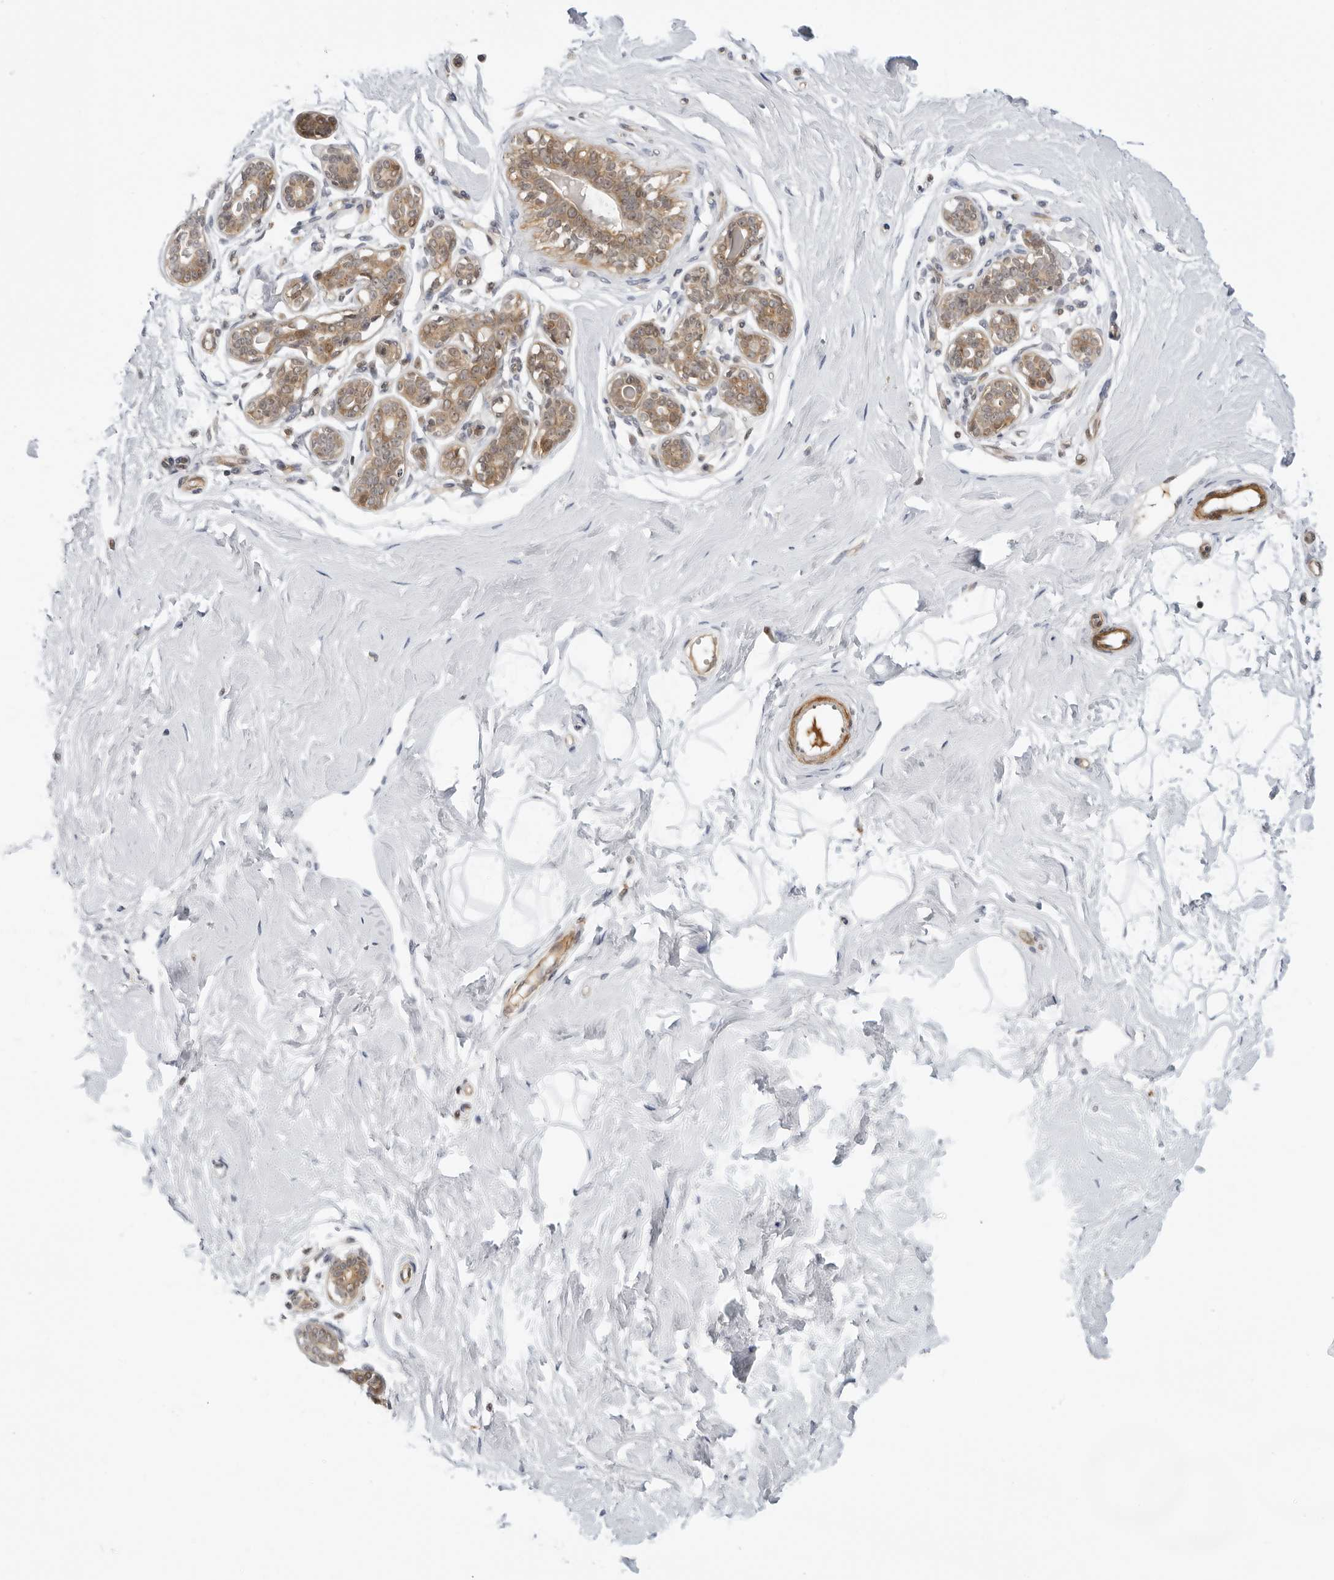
{"staining": {"intensity": "negative", "quantity": "none", "location": "none"}, "tissue": "breast", "cell_type": "Adipocytes", "image_type": "normal", "snomed": [{"axis": "morphology", "description": "Normal tissue, NOS"}, {"axis": "morphology", "description": "Adenoma, NOS"}, {"axis": "topography", "description": "Breast"}], "caption": "Adipocytes are negative for protein expression in benign human breast. (DAB (3,3'-diaminobenzidine) IHC, high magnification).", "gene": "SUGCT", "patient": {"sex": "female", "age": 23}}